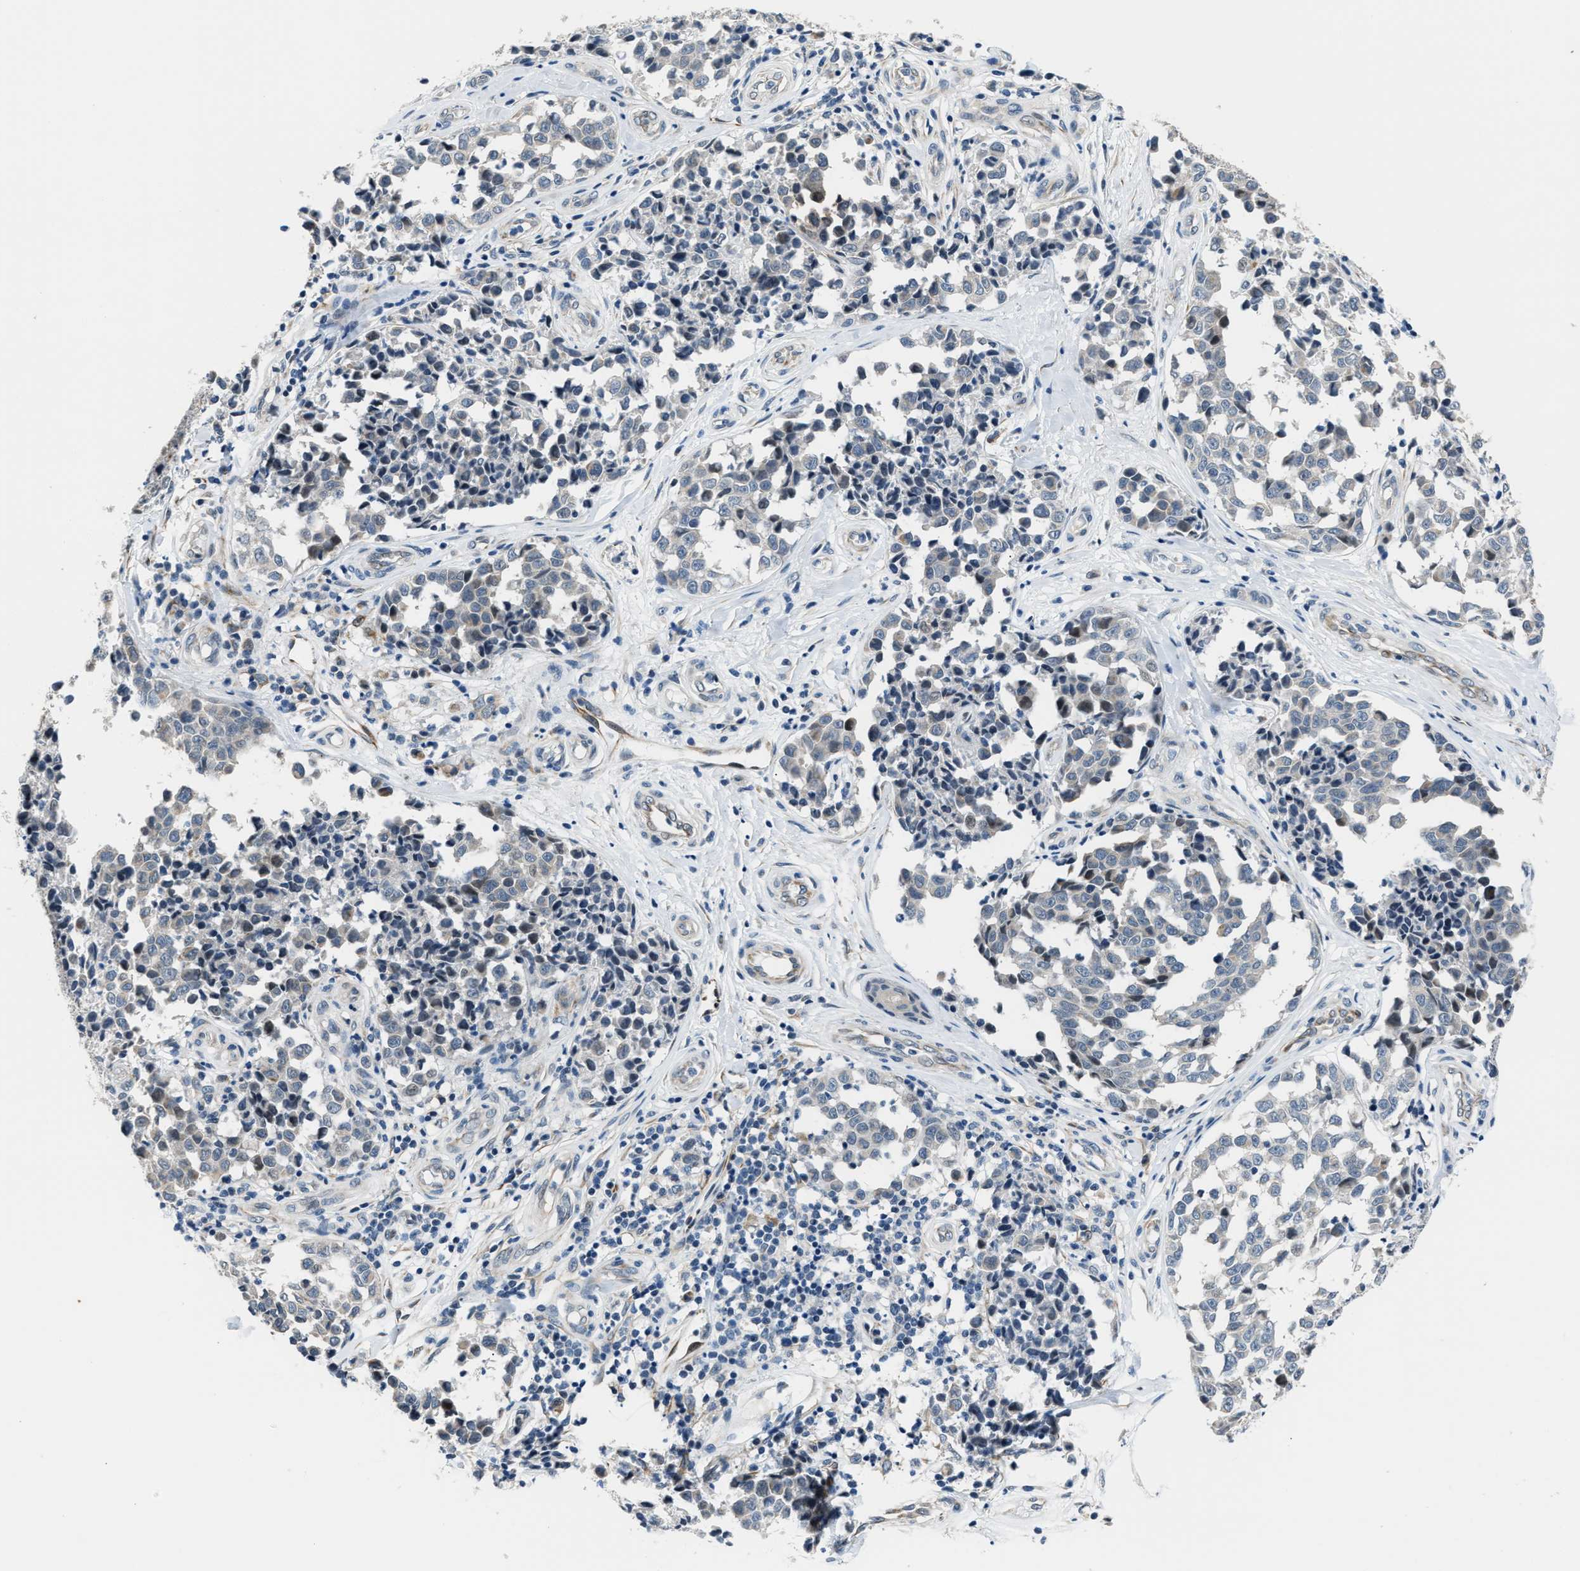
{"staining": {"intensity": "weak", "quantity": "<25%", "location": "cytoplasmic/membranous"}, "tissue": "melanoma", "cell_type": "Tumor cells", "image_type": "cancer", "snomed": [{"axis": "morphology", "description": "Malignant melanoma, NOS"}, {"axis": "topography", "description": "Skin"}], "caption": "Immunohistochemistry (IHC) micrograph of human malignant melanoma stained for a protein (brown), which demonstrates no expression in tumor cells. (Stains: DAB (3,3'-diaminobenzidine) IHC with hematoxylin counter stain, Microscopy: brightfield microscopy at high magnification).", "gene": "PPM1H", "patient": {"sex": "female", "age": 64}}